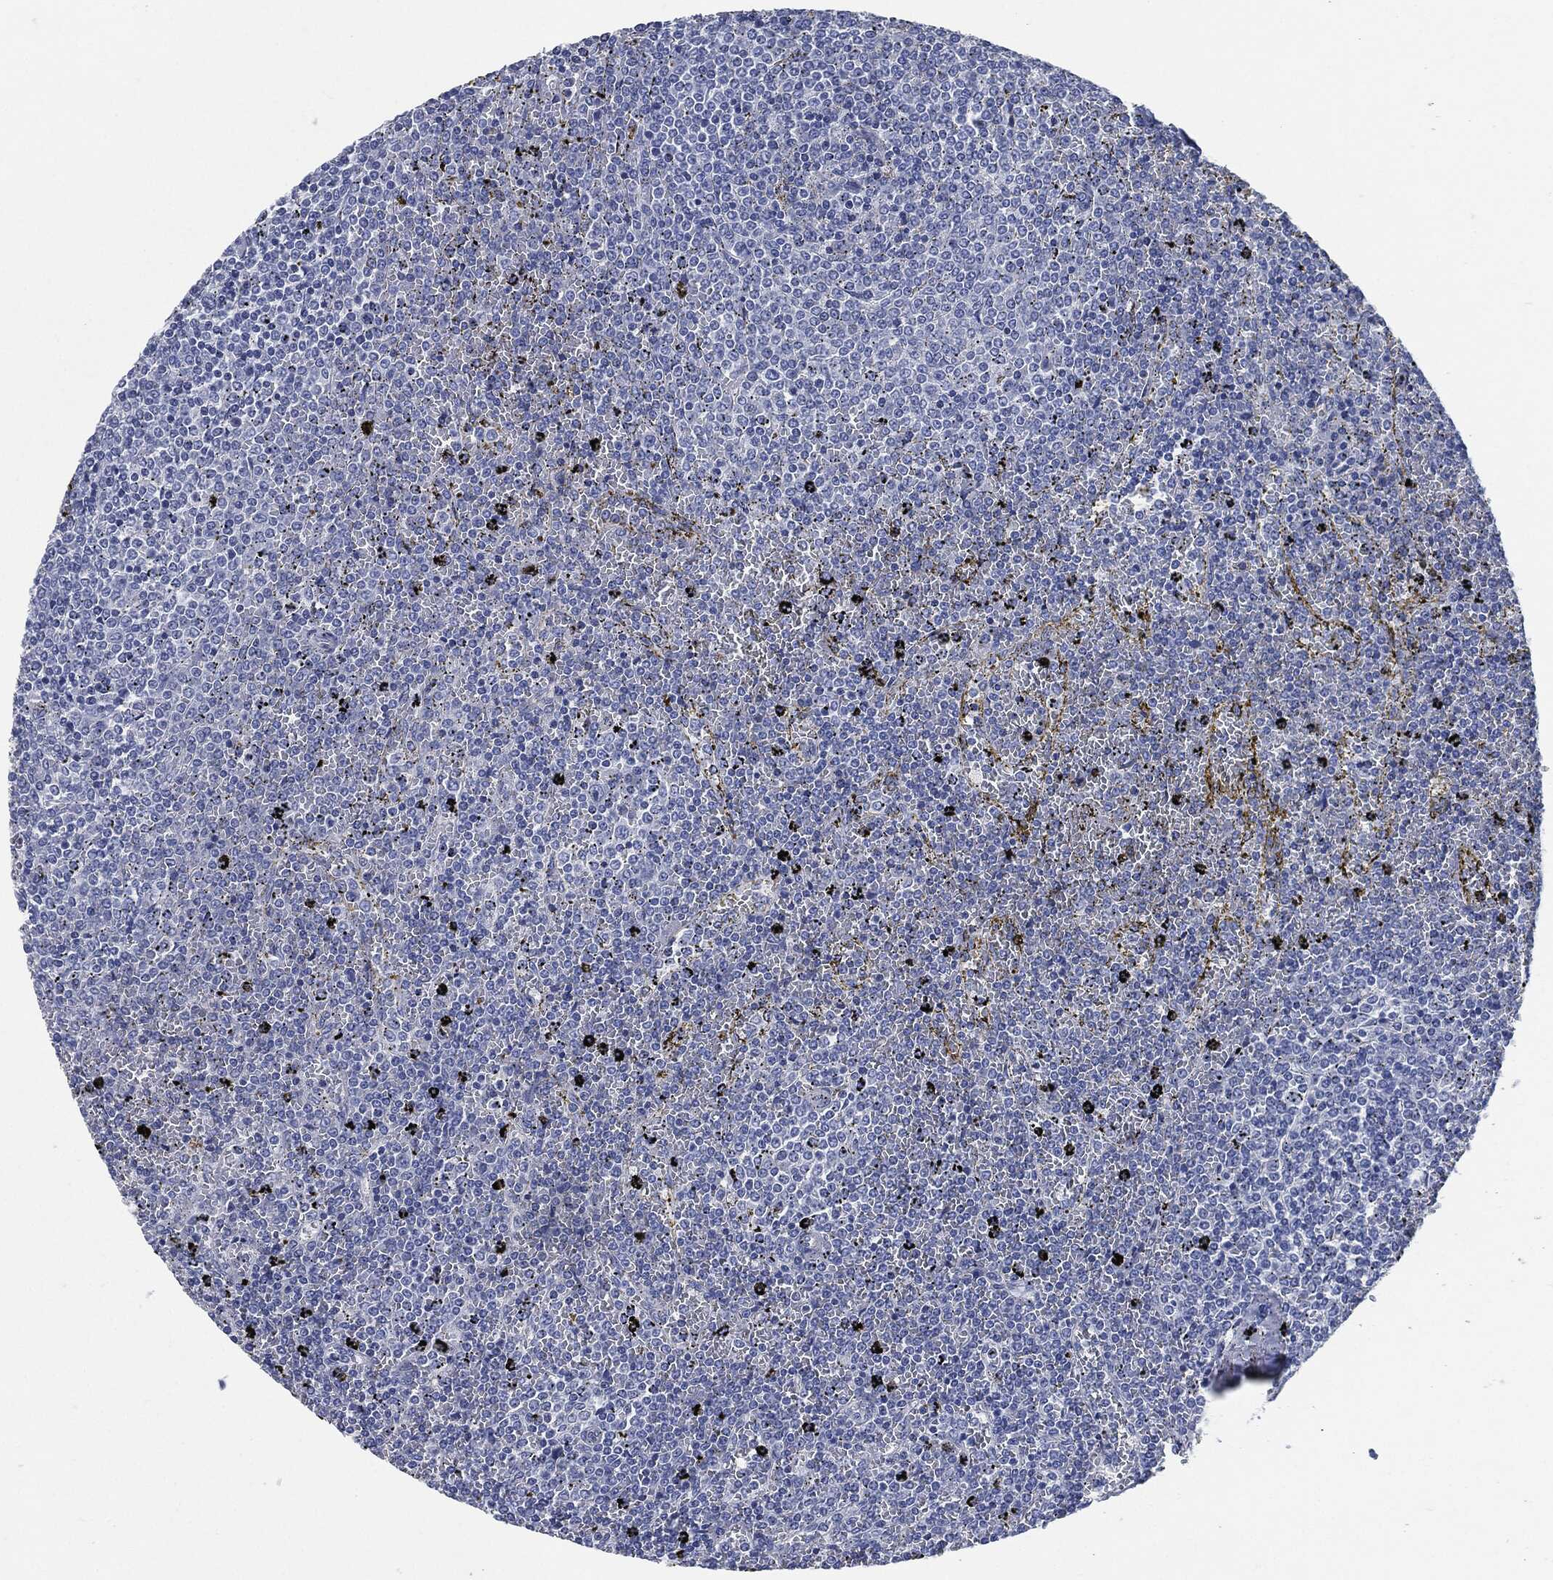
{"staining": {"intensity": "negative", "quantity": "none", "location": "none"}, "tissue": "lymphoma", "cell_type": "Tumor cells", "image_type": "cancer", "snomed": [{"axis": "morphology", "description": "Malignant lymphoma, non-Hodgkin's type, Low grade"}, {"axis": "topography", "description": "Spleen"}], "caption": "Immunohistochemistry micrograph of low-grade malignant lymphoma, non-Hodgkin's type stained for a protein (brown), which reveals no positivity in tumor cells.", "gene": "CD27", "patient": {"sex": "female", "age": 77}}